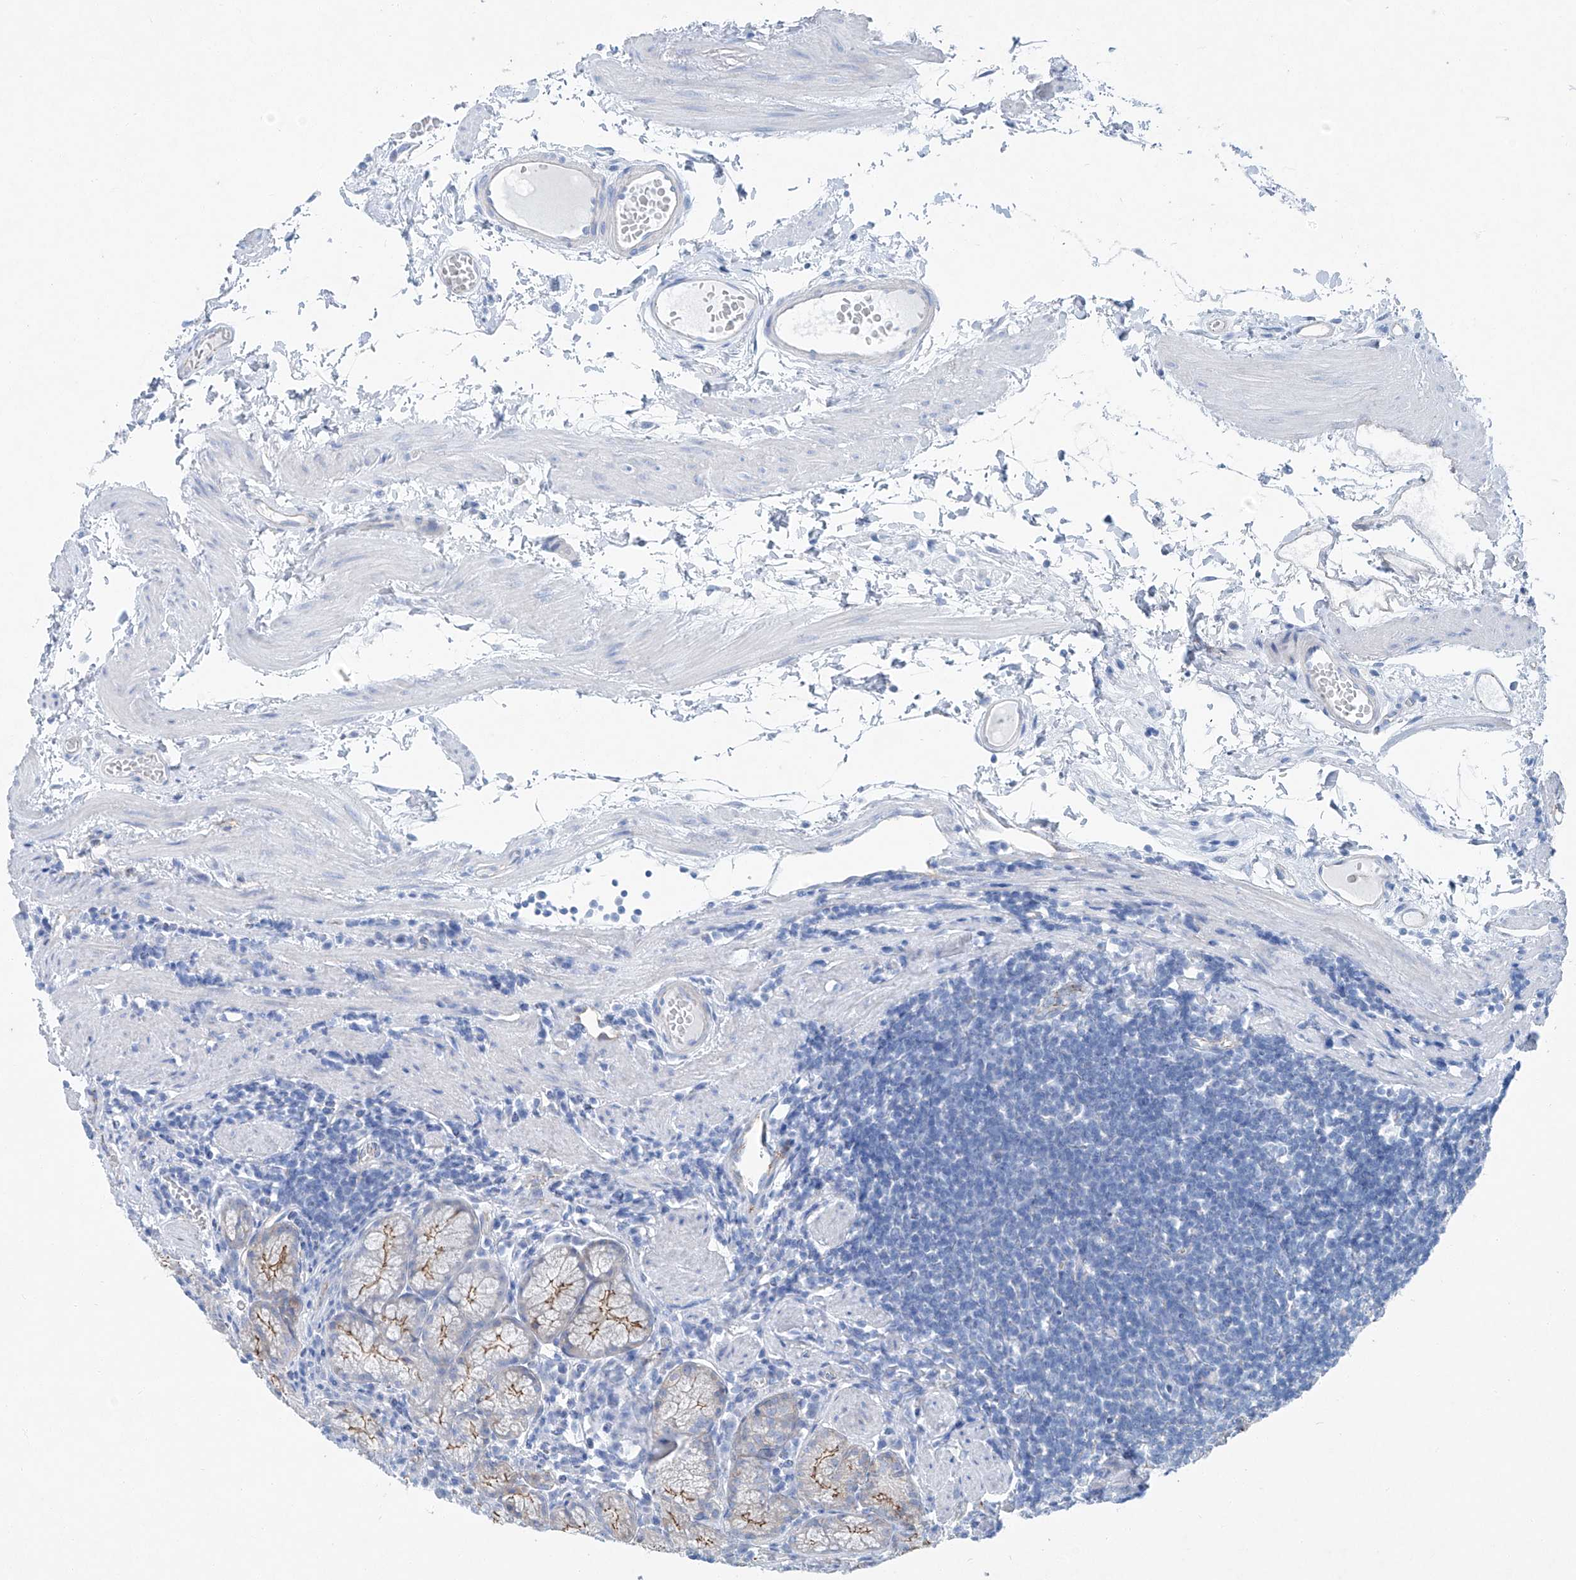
{"staining": {"intensity": "moderate", "quantity": ">75%", "location": "cytoplasmic/membranous"}, "tissue": "stomach", "cell_type": "Glandular cells", "image_type": "normal", "snomed": [{"axis": "morphology", "description": "Normal tissue, NOS"}, {"axis": "topography", "description": "Stomach"}], "caption": "DAB (3,3'-diaminobenzidine) immunohistochemical staining of benign human stomach reveals moderate cytoplasmic/membranous protein expression in approximately >75% of glandular cells.", "gene": "MAGI1", "patient": {"sex": "male", "age": 55}}